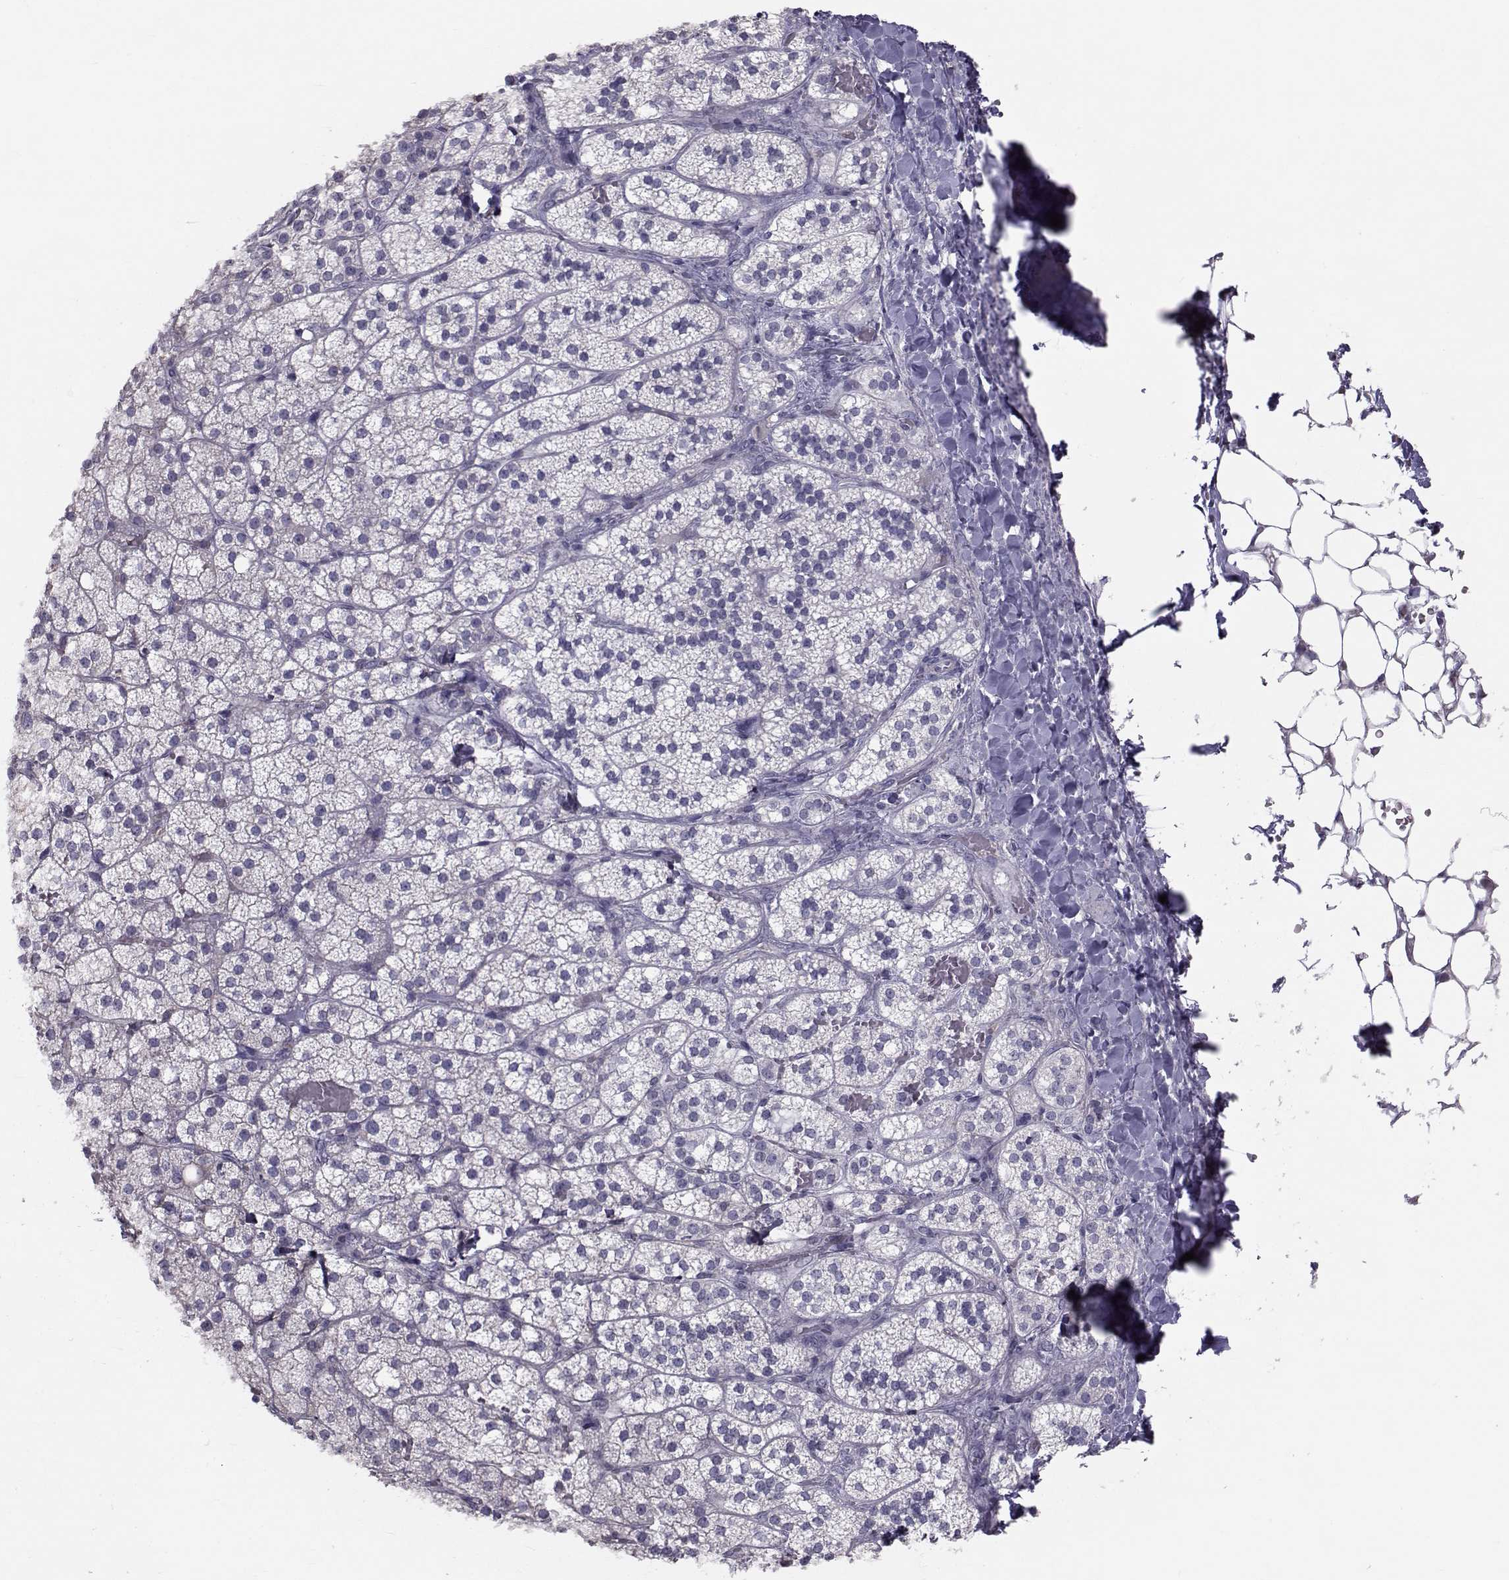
{"staining": {"intensity": "negative", "quantity": "none", "location": "none"}, "tissue": "adrenal gland", "cell_type": "Glandular cells", "image_type": "normal", "snomed": [{"axis": "morphology", "description": "Normal tissue, NOS"}, {"axis": "topography", "description": "Adrenal gland"}], "caption": "Glandular cells show no significant protein staining in benign adrenal gland.", "gene": "GARIN3", "patient": {"sex": "male", "age": 53}}